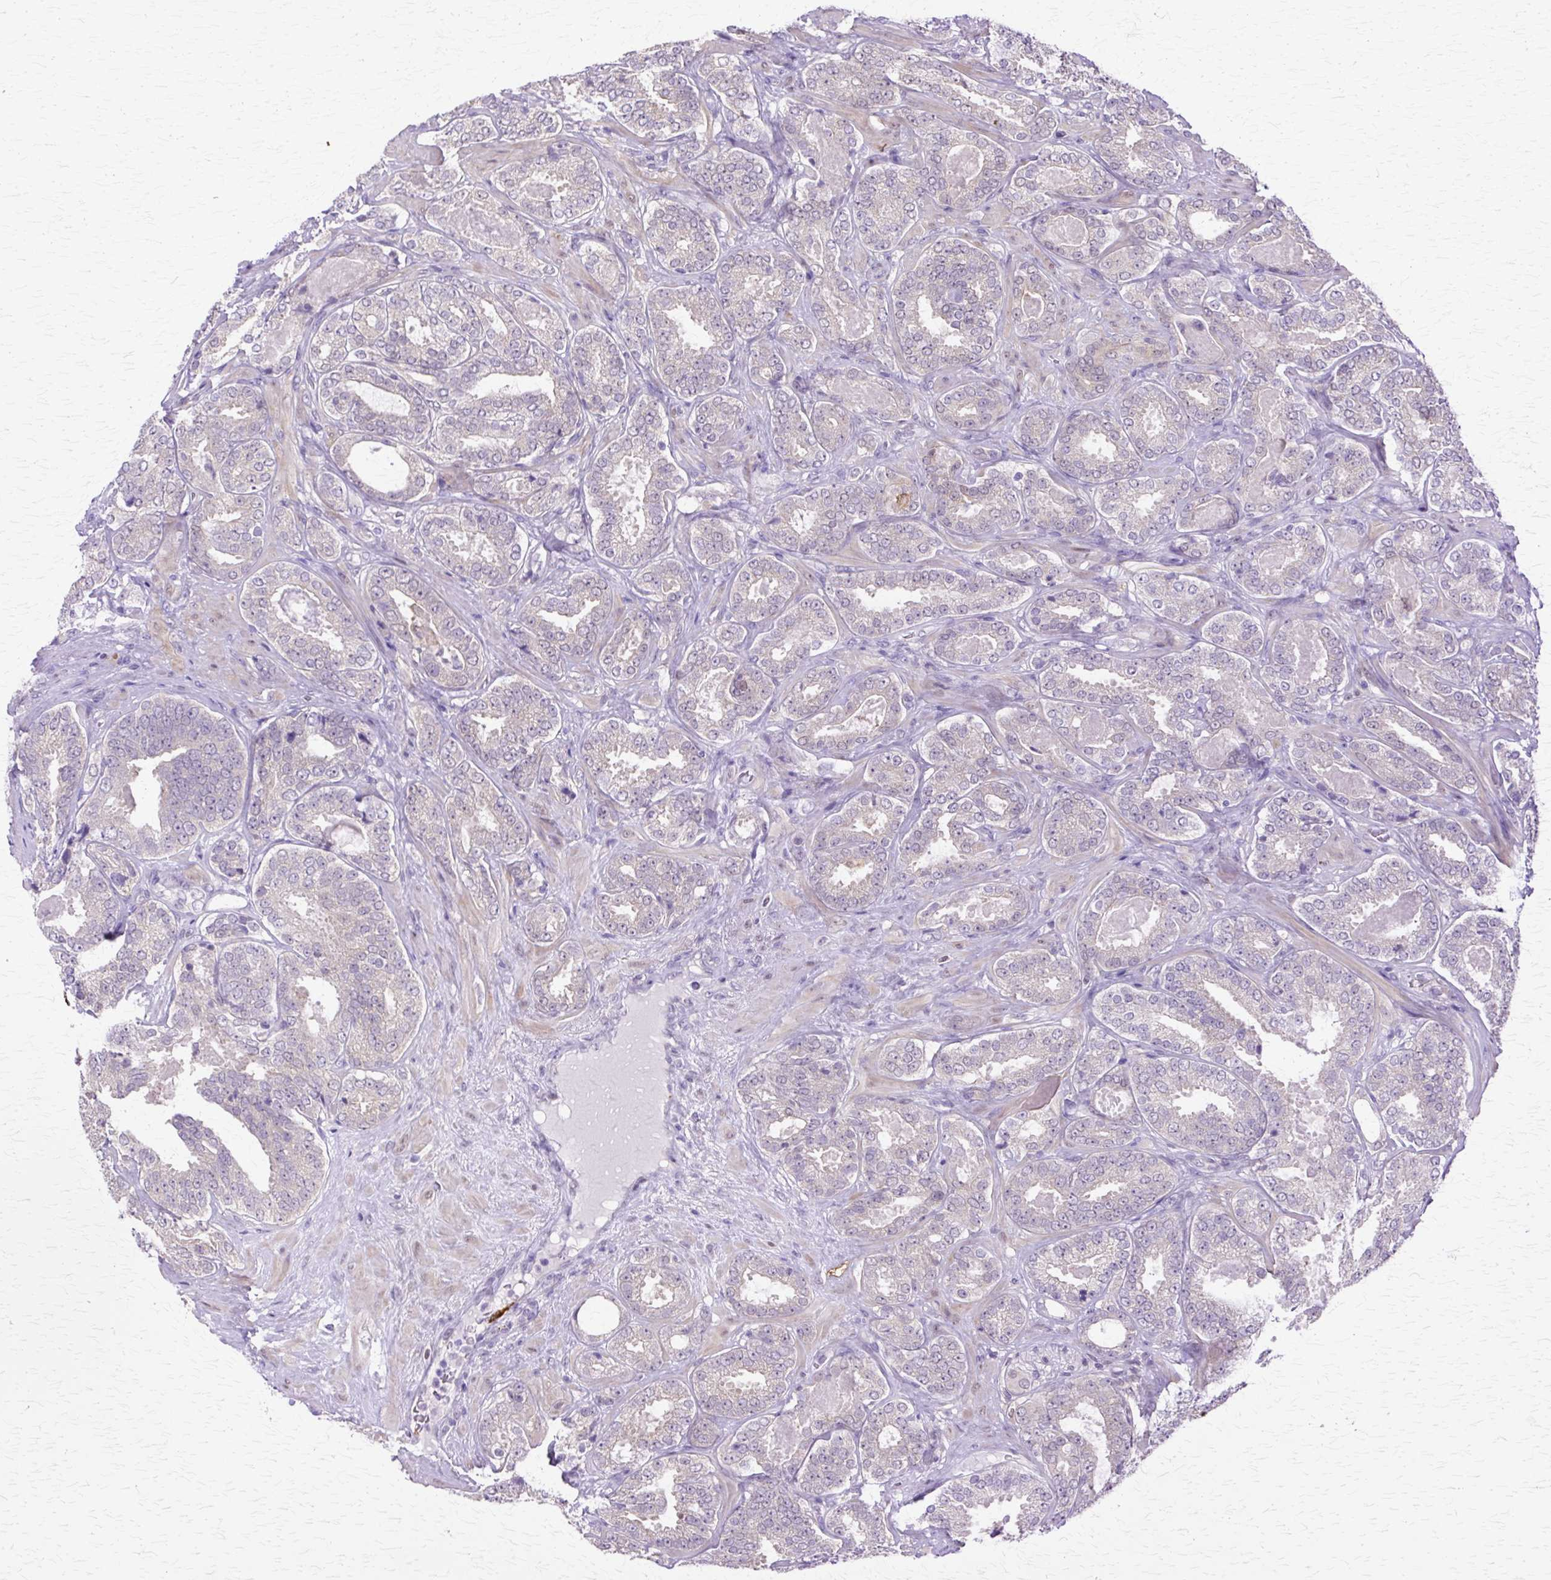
{"staining": {"intensity": "negative", "quantity": "none", "location": "none"}, "tissue": "prostate cancer", "cell_type": "Tumor cells", "image_type": "cancer", "snomed": [{"axis": "morphology", "description": "Adenocarcinoma, High grade"}, {"axis": "topography", "description": "Prostate"}], "caption": "Immunohistochemistry (IHC) micrograph of human prostate cancer stained for a protein (brown), which reveals no staining in tumor cells.", "gene": "HSPA8", "patient": {"sex": "male", "age": 65}}